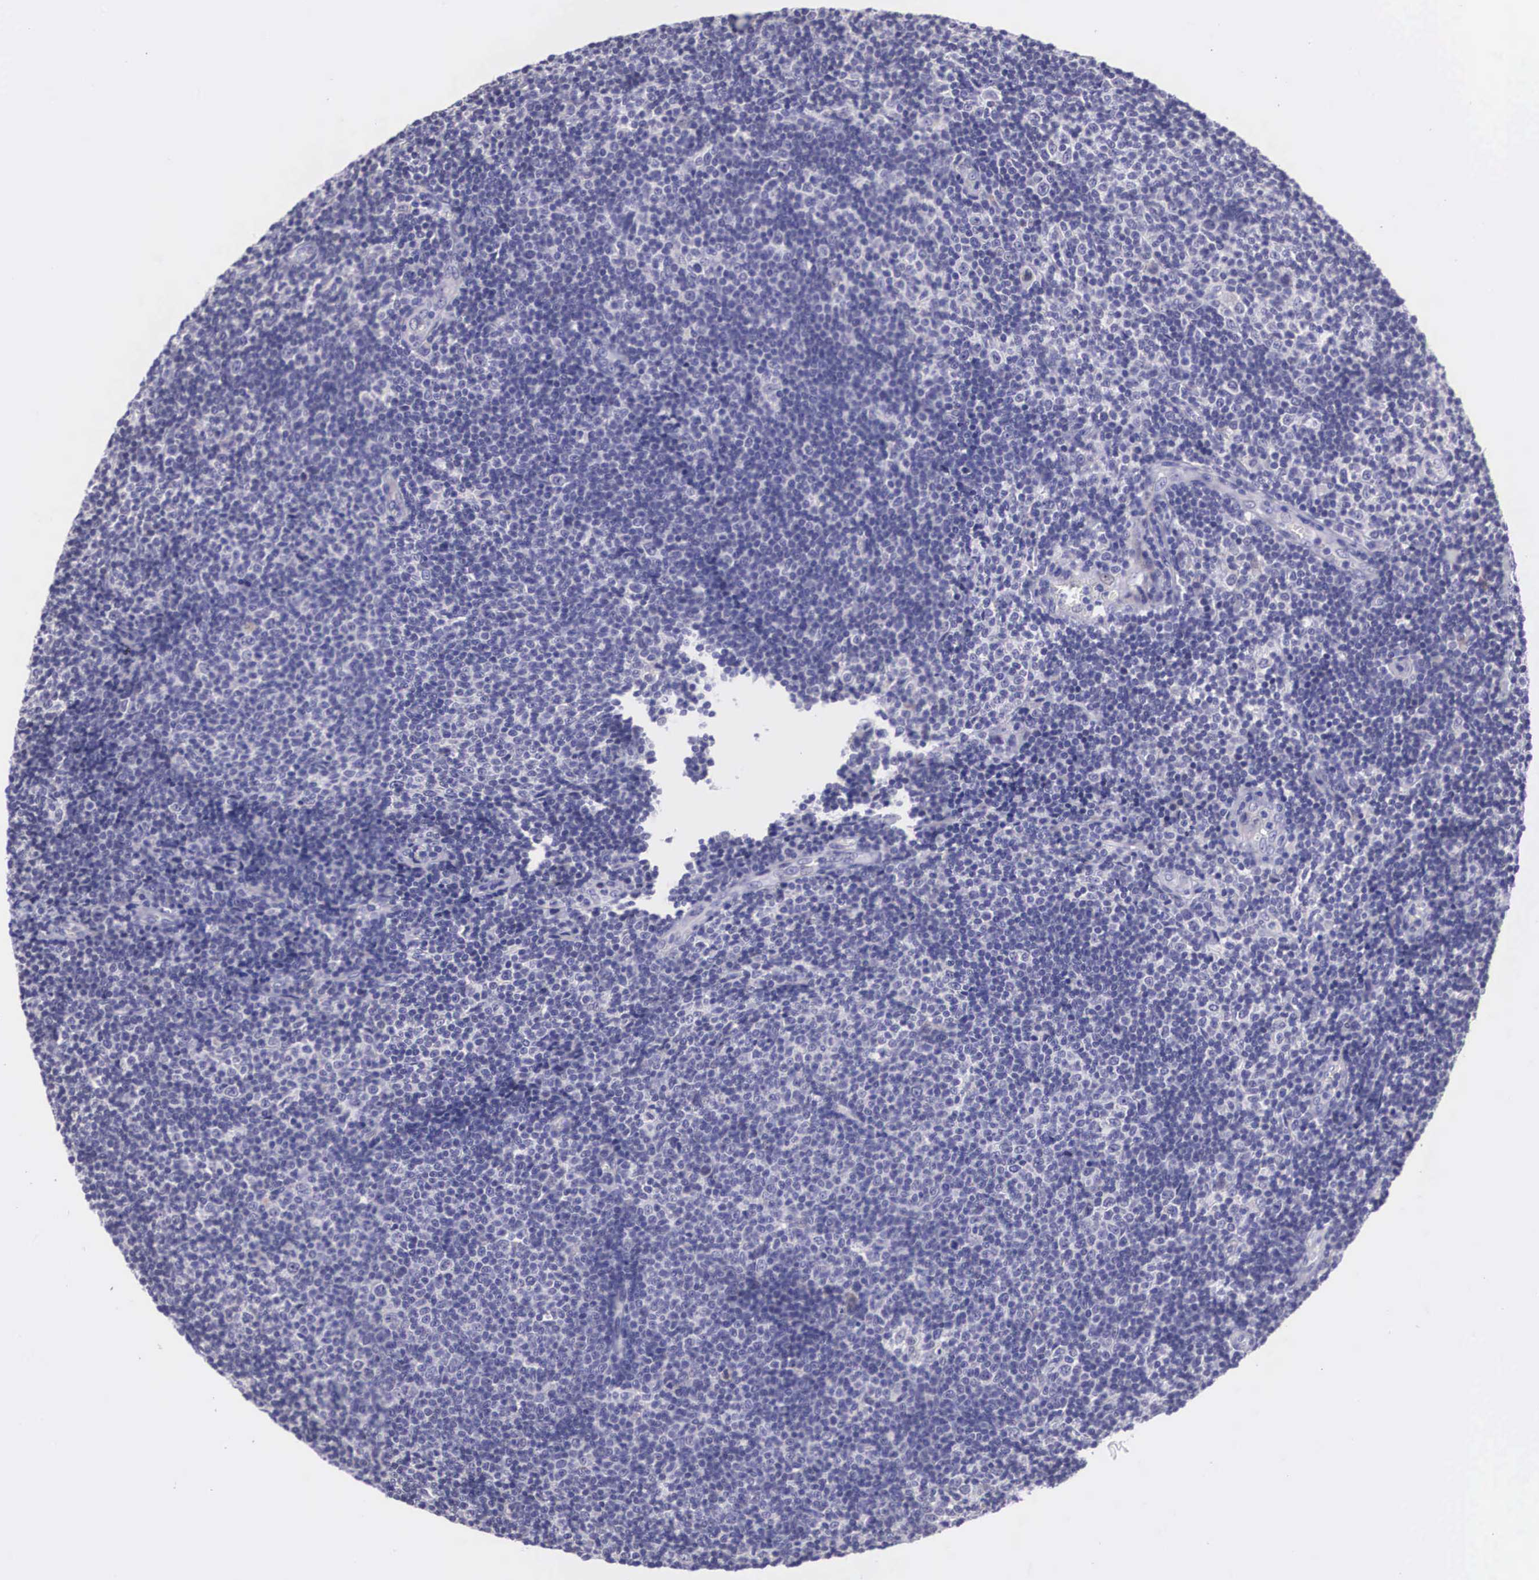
{"staining": {"intensity": "negative", "quantity": "none", "location": "none"}, "tissue": "lymphoma", "cell_type": "Tumor cells", "image_type": "cancer", "snomed": [{"axis": "morphology", "description": "Malignant lymphoma, non-Hodgkin's type, Low grade"}, {"axis": "topography", "description": "Lymph node"}], "caption": "A high-resolution histopathology image shows immunohistochemistry staining of lymphoma, which reveals no significant expression in tumor cells.", "gene": "ARG2", "patient": {"sex": "male", "age": 49}}